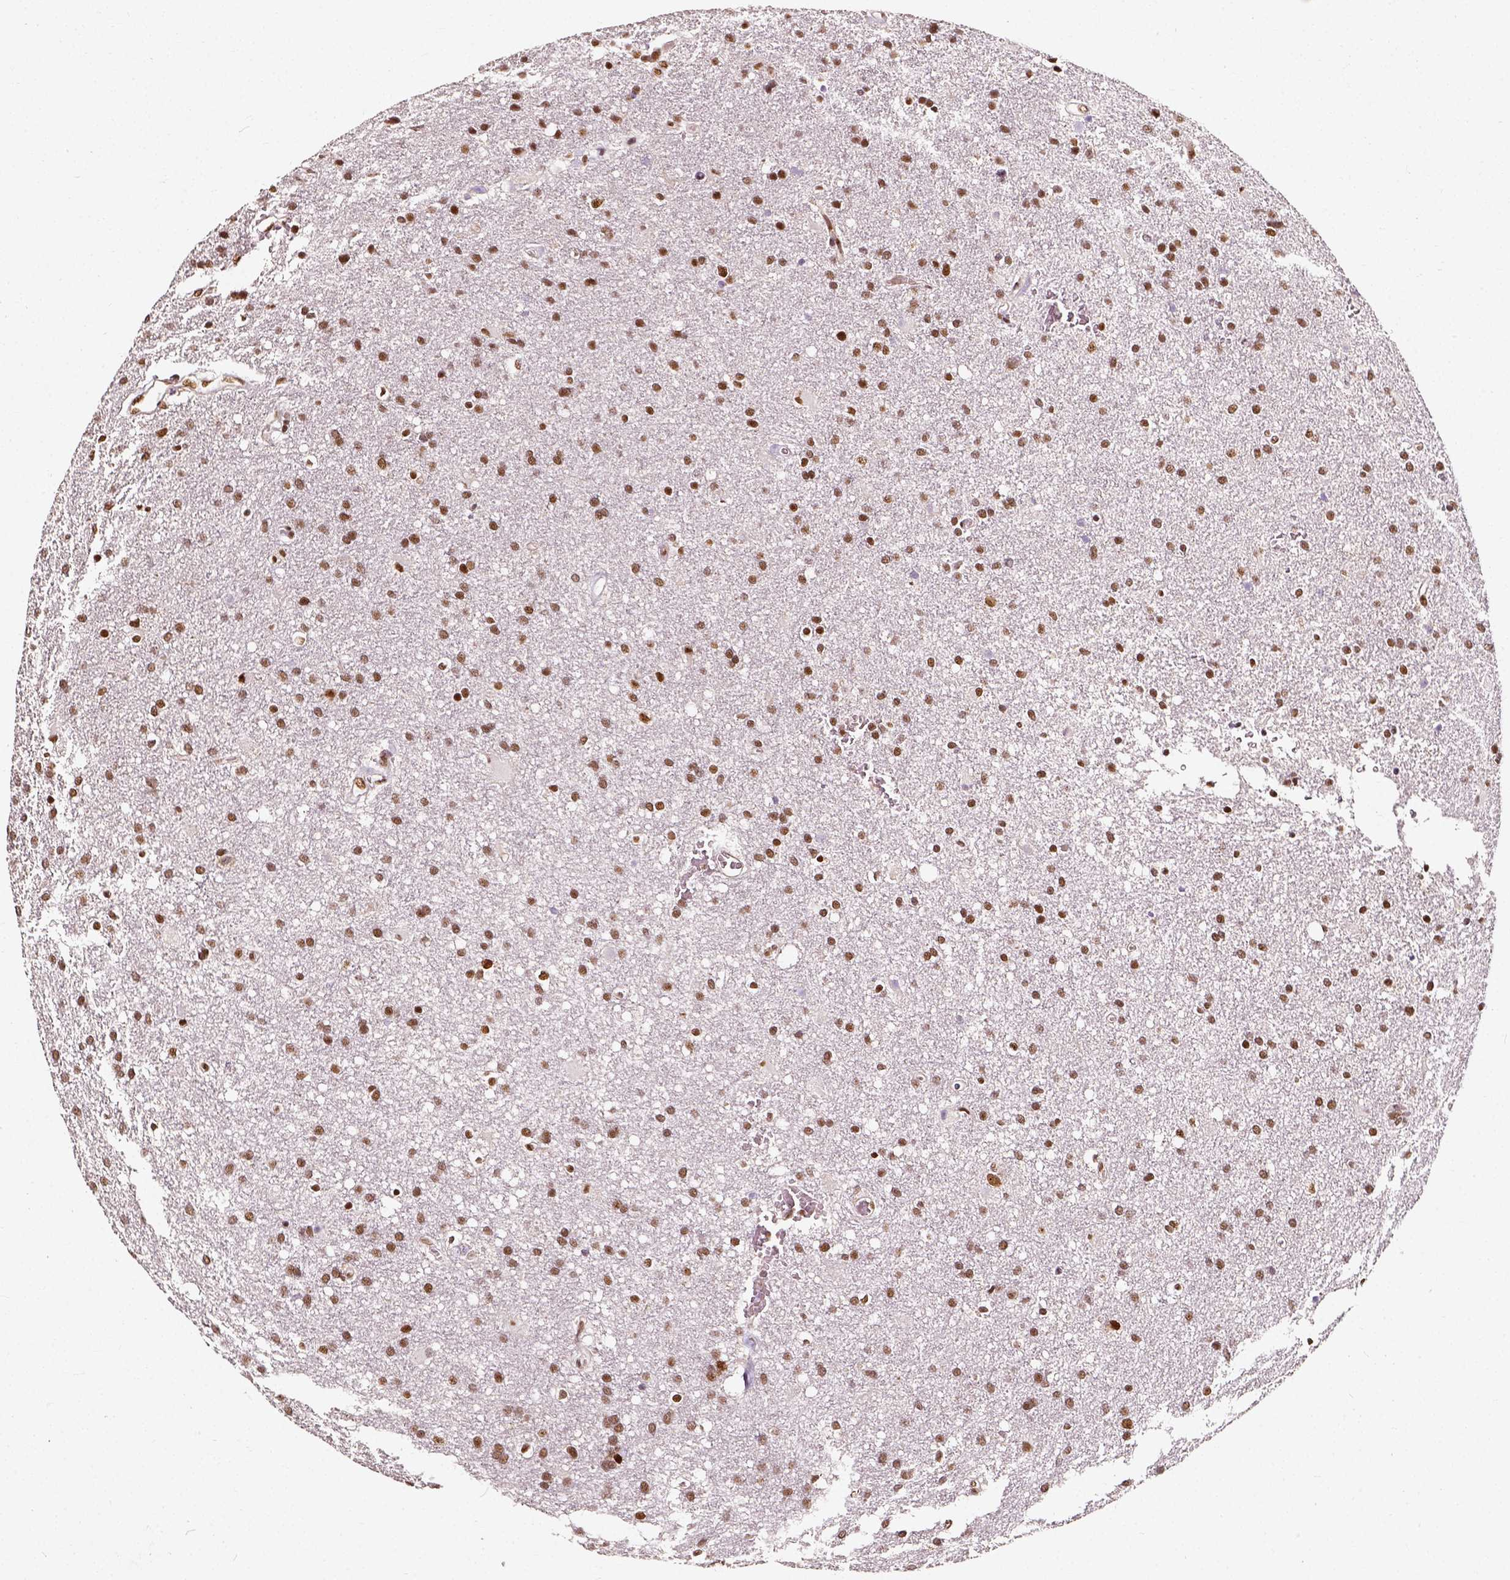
{"staining": {"intensity": "moderate", "quantity": ">75%", "location": "nuclear"}, "tissue": "glioma", "cell_type": "Tumor cells", "image_type": "cancer", "snomed": [{"axis": "morphology", "description": "Glioma, malignant, Low grade"}, {"axis": "topography", "description": "Brain"}], "caption": "Human malignant glioma (low-grade) stained with a brown dye shows moderate nuclear positive staining in approximately >75% of tumor cells.", "gene": "NACC1", "patient": {"sex": "male", "age": 66}}